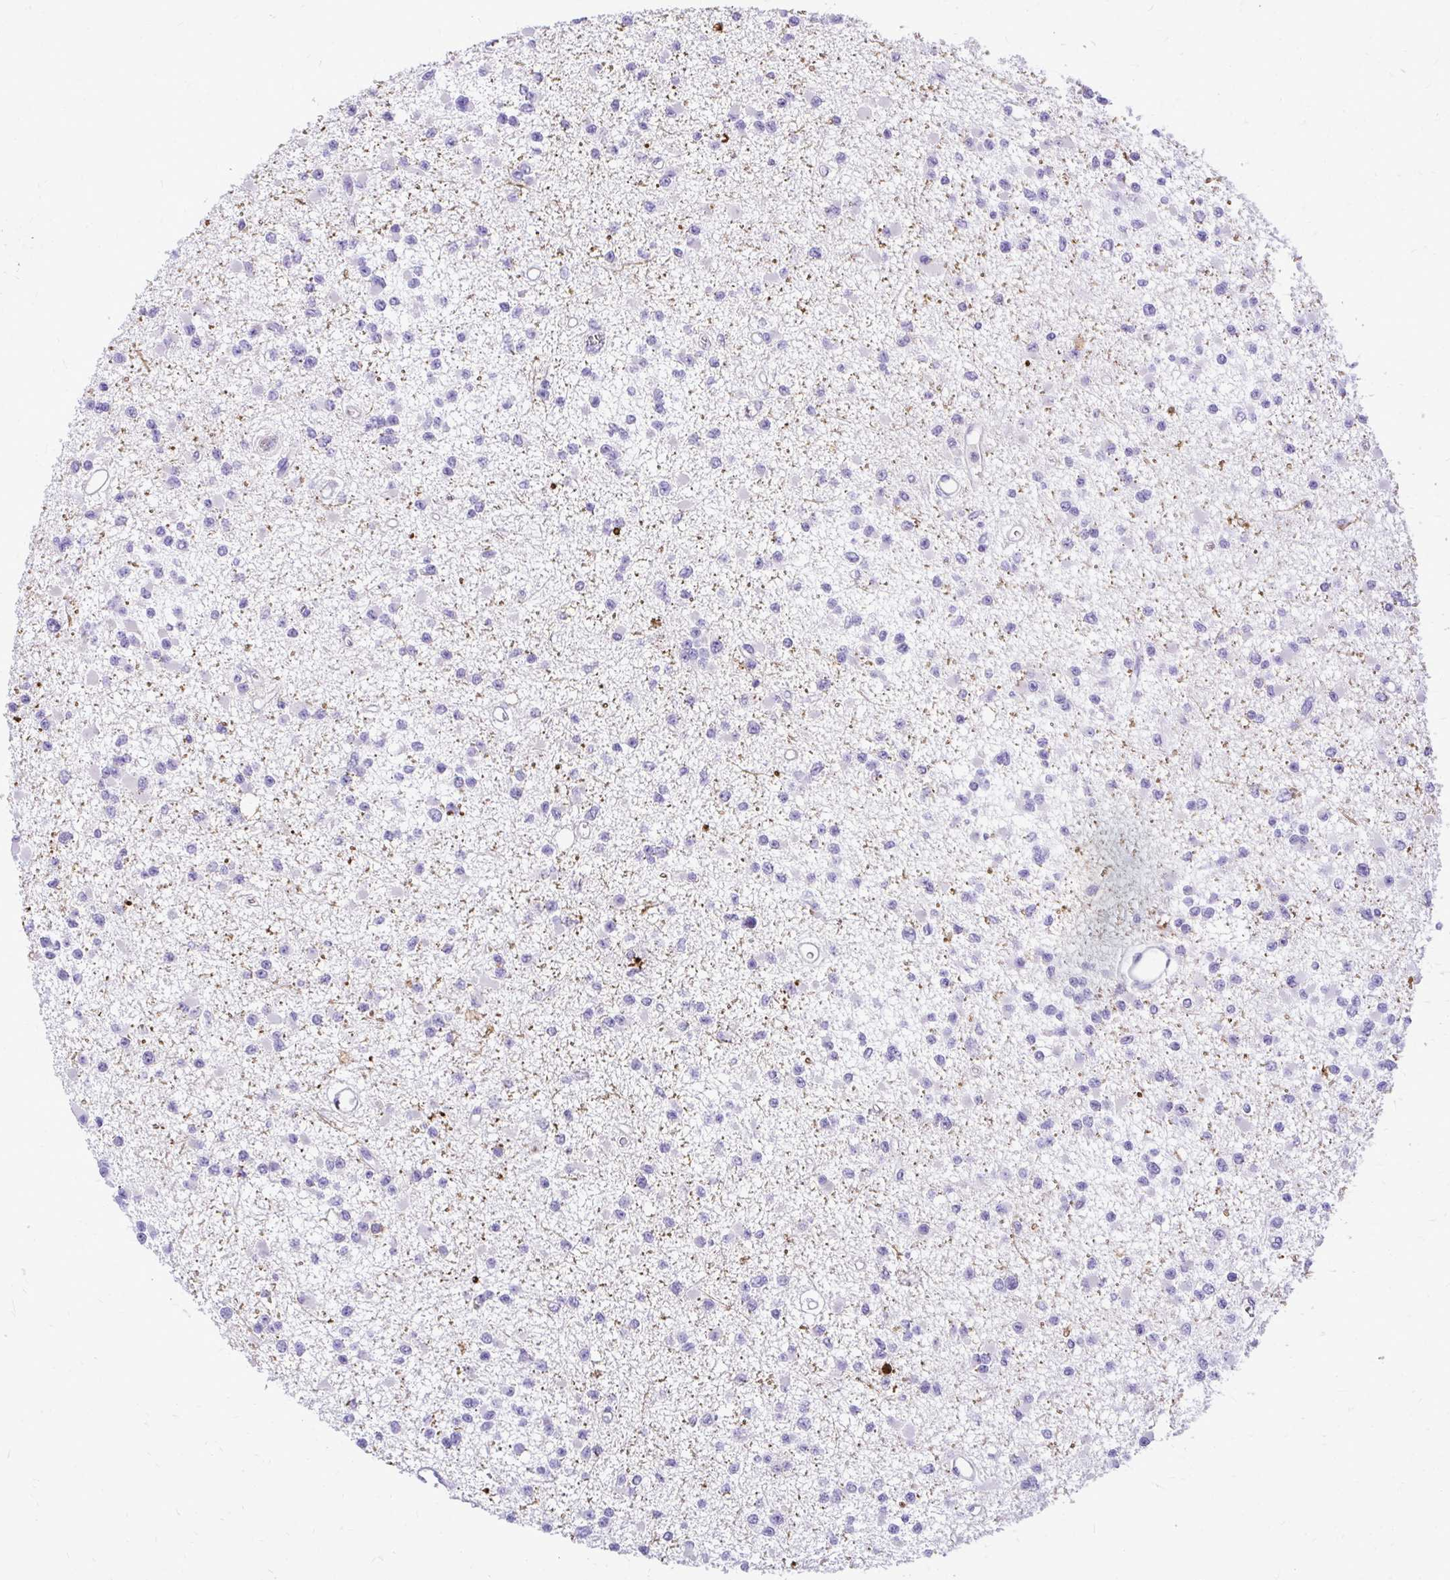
{"staining": {"intensity": "negative", "quantity": "none", "location": "none"}, "tissue": "glioma", "cell_type": "Tumor cells", "image_type": "cancer", "snomed": [{"axis": "morphology", "description": "Glioma, malignant, Low grade"}, {"axis": "topography", "description": "Brain"}], "caption": "IHC image of neoplastic tissue: human malignant low-grade glioma stained with DAB demonstrates no significant protein staining in tumor cells.", "gene": "ZSWIM9", "patient": {"sex": "female", "age": 22}}